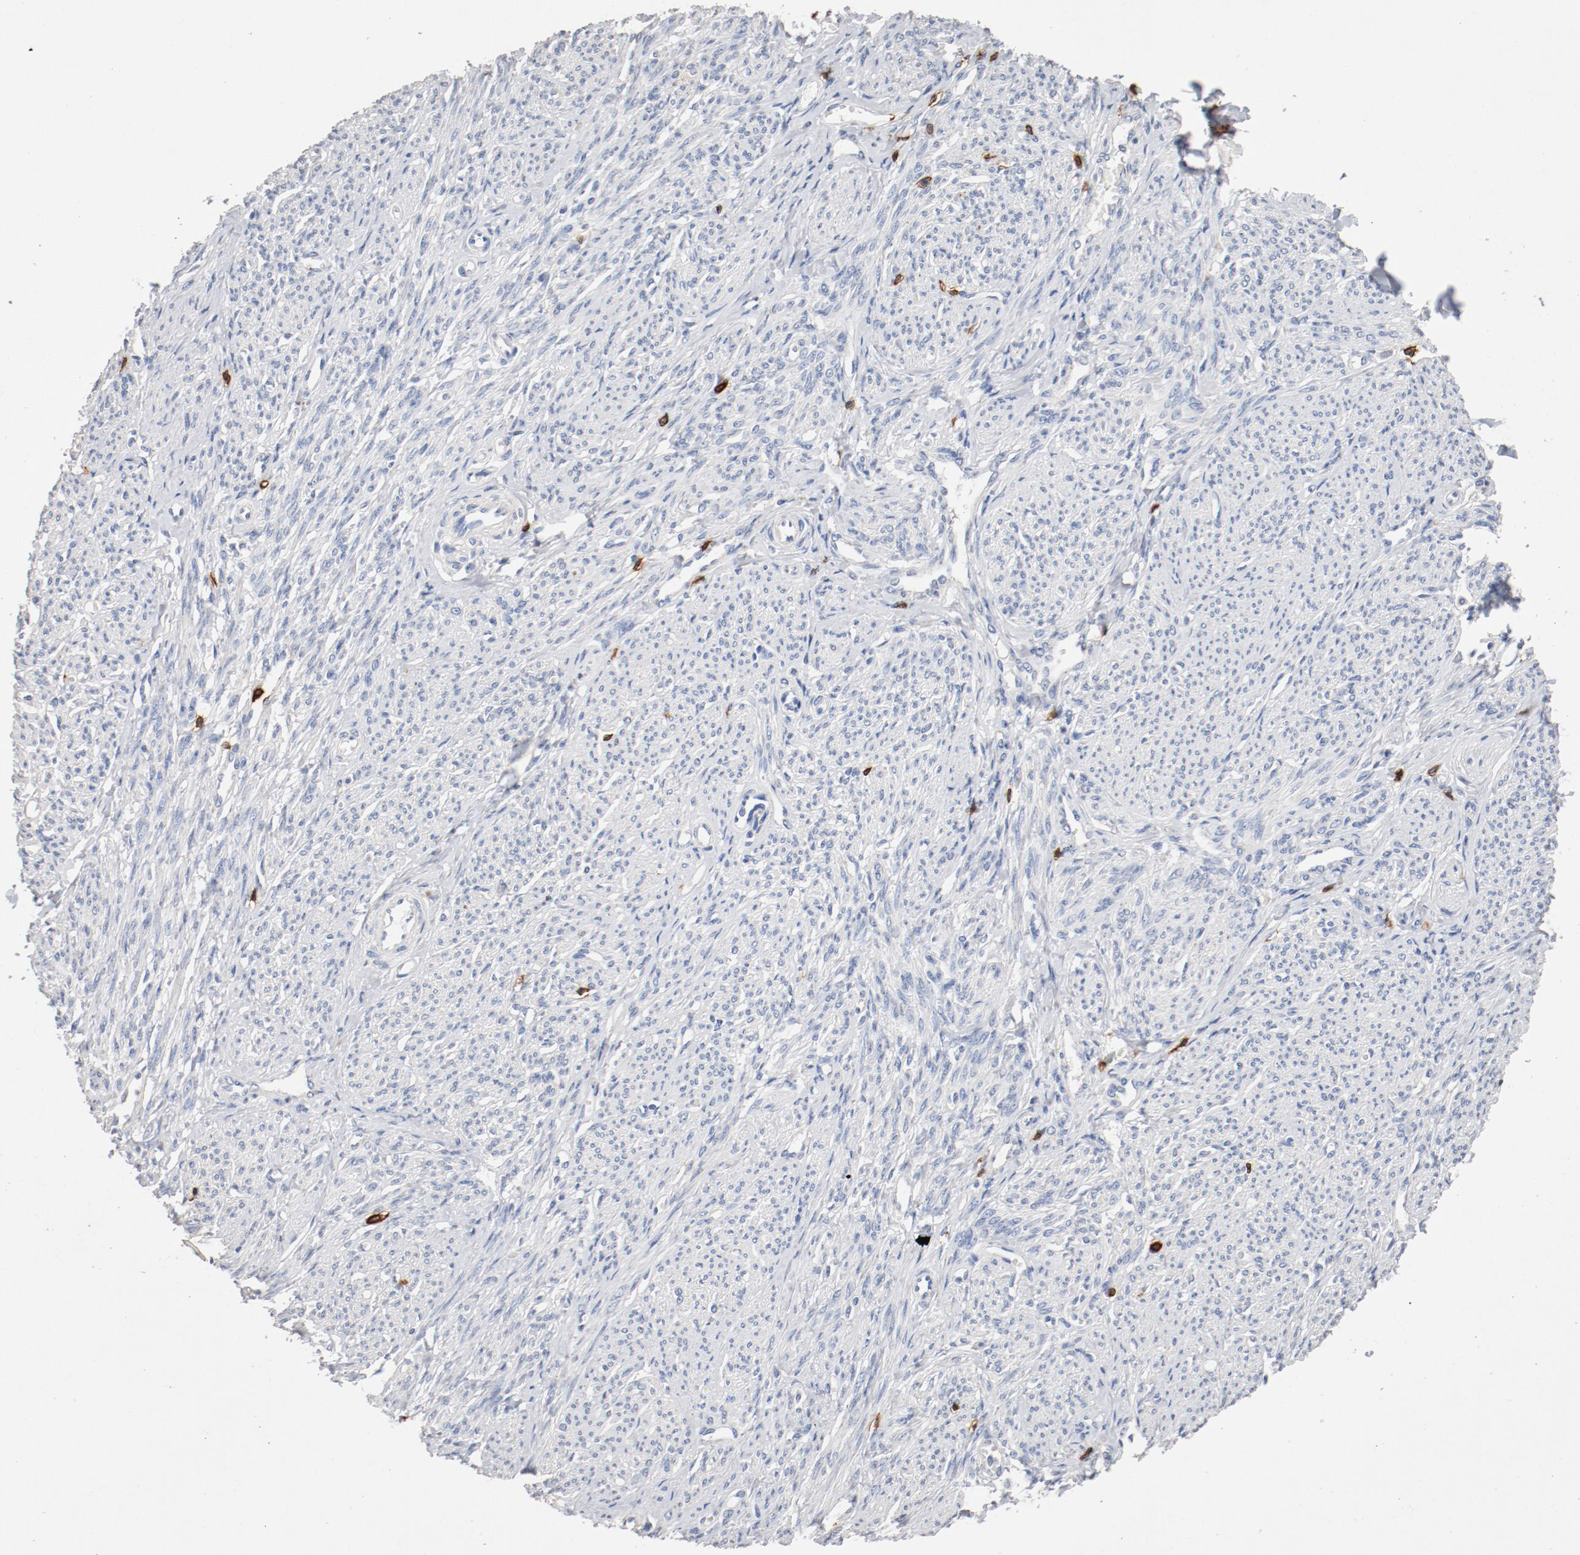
{"staining": {"intensity": "negative", "quantity": "none", "location": "none"}, "tissue": "smooth muscle", "cell_type": "Smooth muscle cells", "image_type": "normal", "snomed": [{"axis": "morphology", "description": "Normal tissue, NOS"}, {"axis": "topography", "description": "Smooth muscle"}], "caption": "Immunohistochemistry histopathology image of unremarkable smooth muscle stained for a protein (brown), which reveals no expression in smooth muscle cells. (Immunohistochemistry (ihc), brightfield microscopy, high magnification).", "gene": "CD247", "patient": {"sex": "female", "age": 65}}